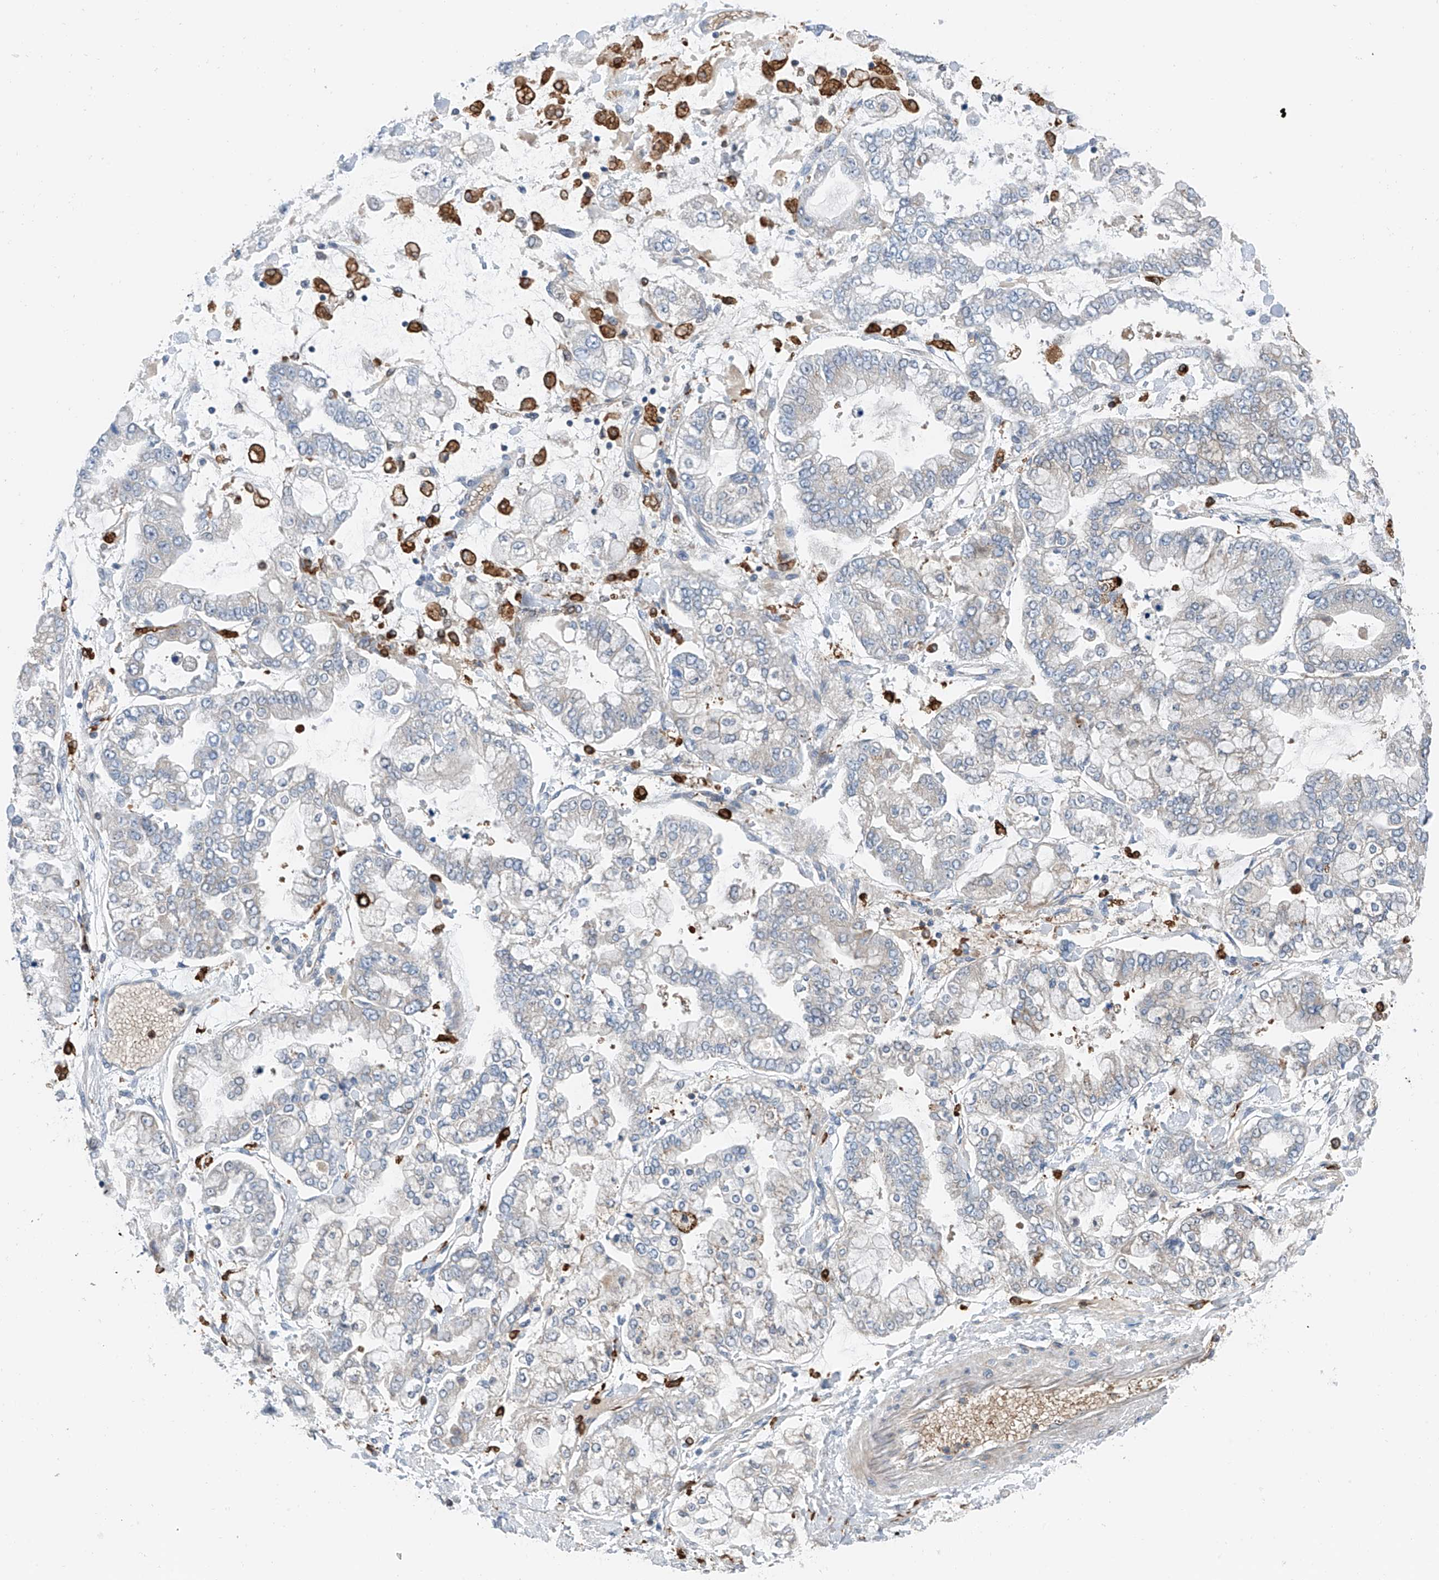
{"staining": {"intensity": "negative", "quantity": "none", "location": "none"}, "tissue": "stomach cancer", "cell_type": "Tumor cells", "image_type": "cancer", "snomed": [{"axis": "morphology", "description": "Normal tissue, NOS"}, {"axis": "morphology", "description": "Adenocarcinoma, NOS"}, {"axis": "topography", "description": "Stomach, upper"}, {"axis": "topography", "description": "Stomach"}], "caption": "This is an immunohistochemistry micrograph of human stomach cancer. There is no staining in tumor cells.", "gene": "TBXAS1", "patient": {"sex": "male", "age": 76}}